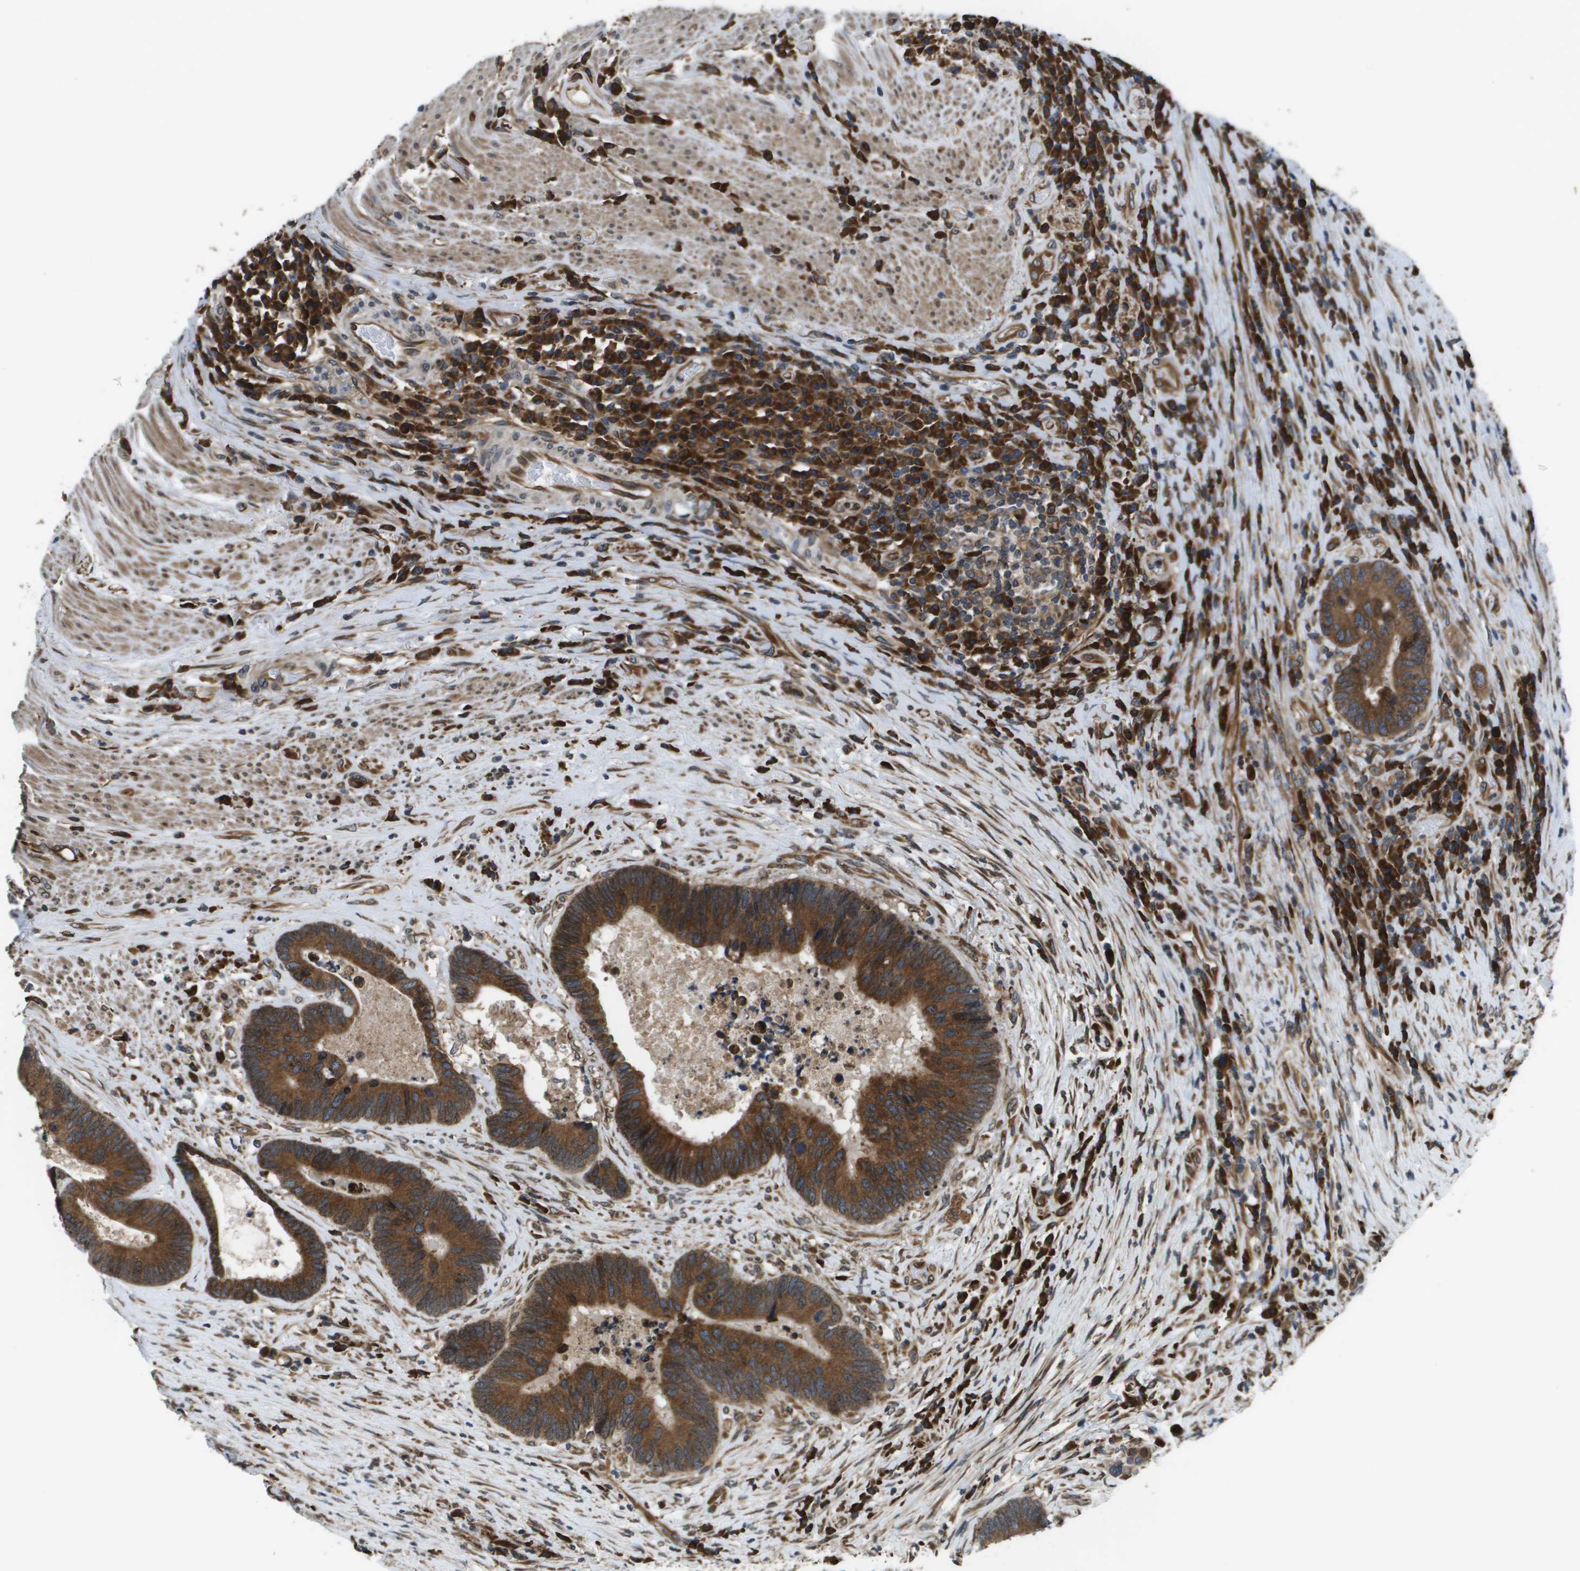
{"staining": {"intensity": "strong", "quantity": ">75%", "location": "cytoplasmic/membranous"}, "tissue": "colorectal cancer", "cell_type": "Tumor cells", "image_type": "cancer", "snomed": [{"axis": "morphology", "description": "Adenocarcinoma, NOS"}, {"axis": "topography", "description": "Rectum"}], "caption": "The image reveals staining of adenocarcinoma (colorectal), revealing strong cytoplasmic/membranous protein staining (brown color) within tumor cells. (brown staining indicates protein expression, while blue staining denotes nuclei).", "gene": "SEC62", "patient": {"sex": "female", "age": 89}}